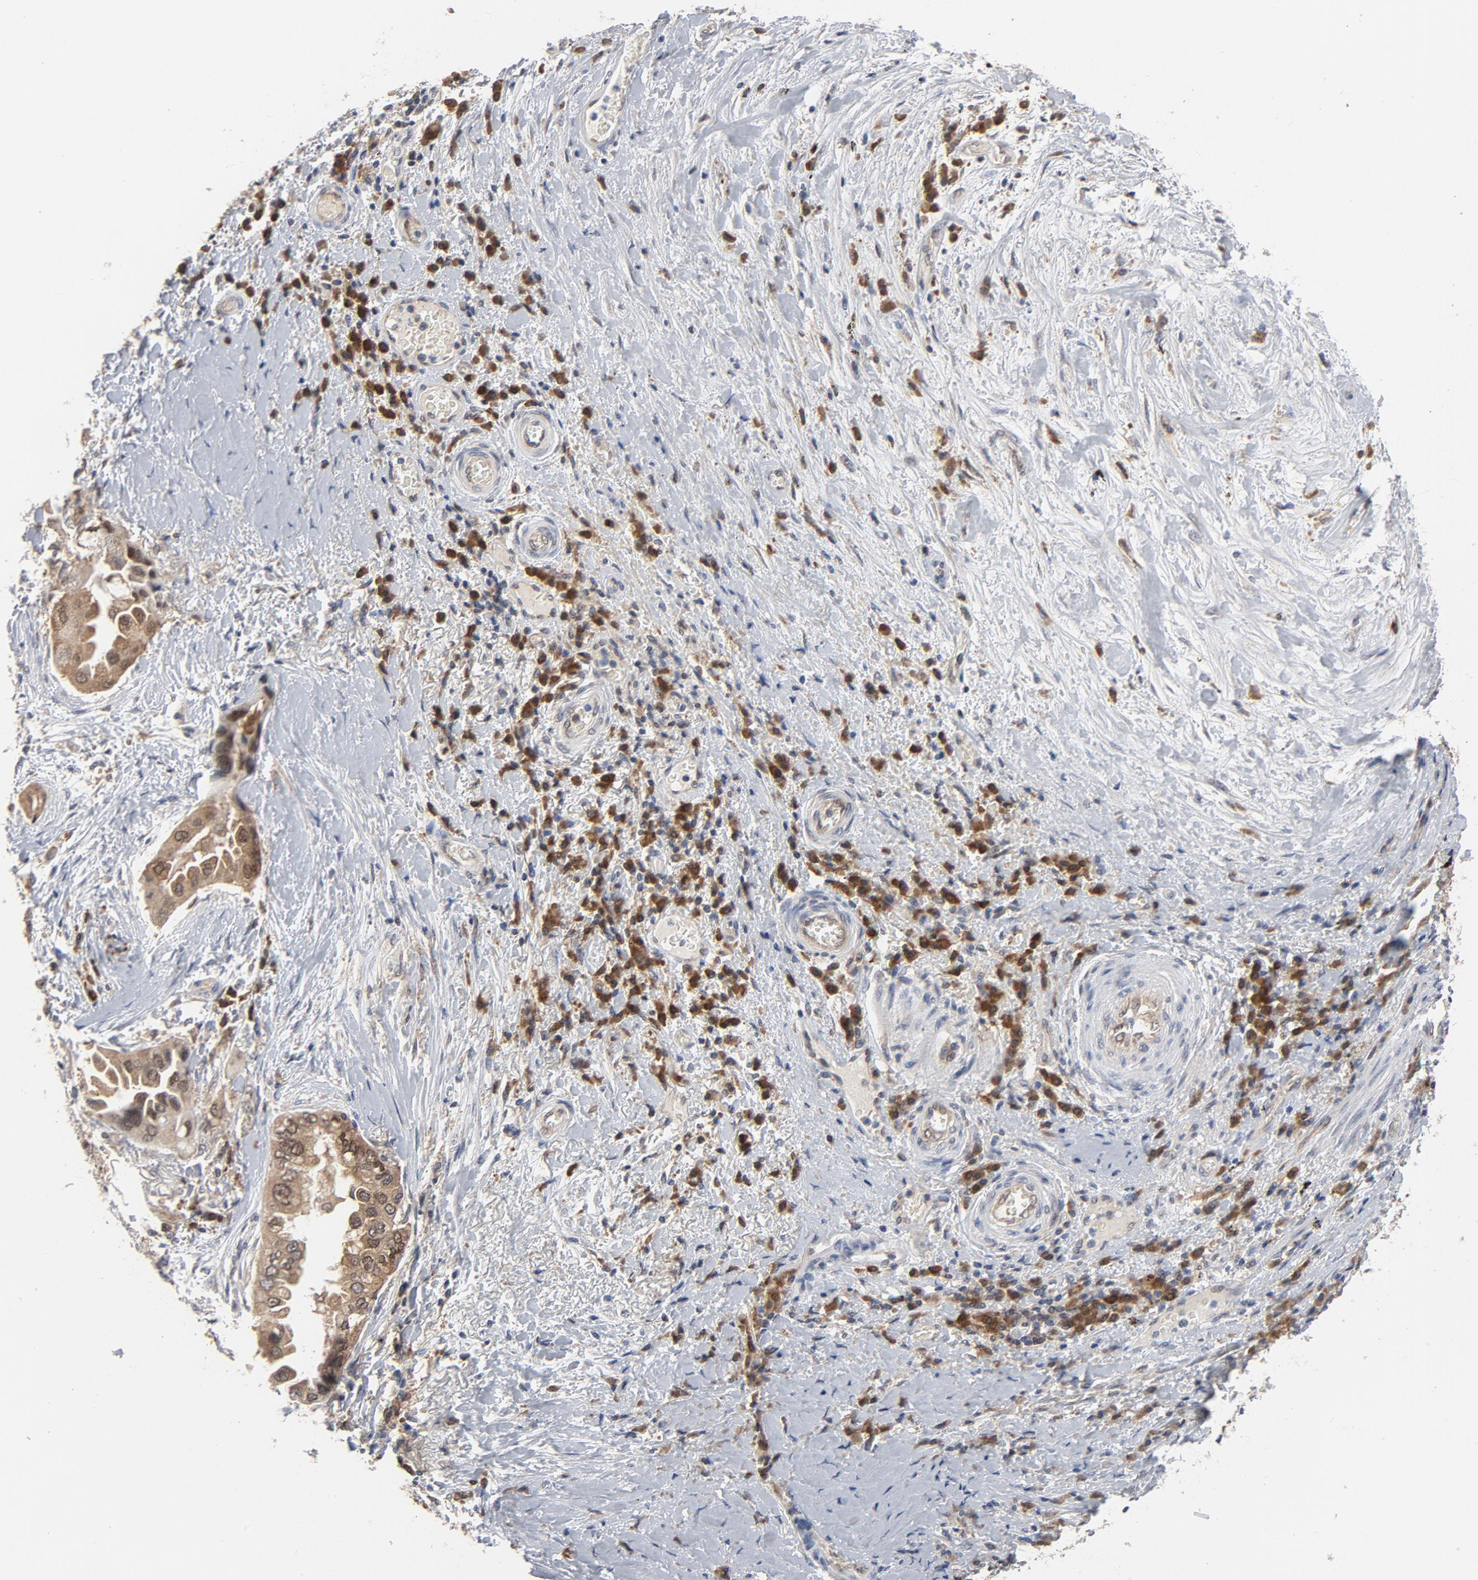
{"staining": {"intensity": "weak", "quantity": ">75%", "location": "cytoplasmic/membranous"}, "tissue": "lung cancer", "cell_type": "Tumor cells", "image_type": "cancer", "snomed": [{"axis": "morphology", "description": "Adenocarcinoma, NOS"}, {"axis": "topography", "description": "Lung"}], "caption": "Lung adenocarcinoma stained for a protein (brown) displays weak cytoplasmic/membranous positive positivity in about >75% of tumor cells.", "gene": "PRDX1", "patient": {"sex": "female", "age": 76}}